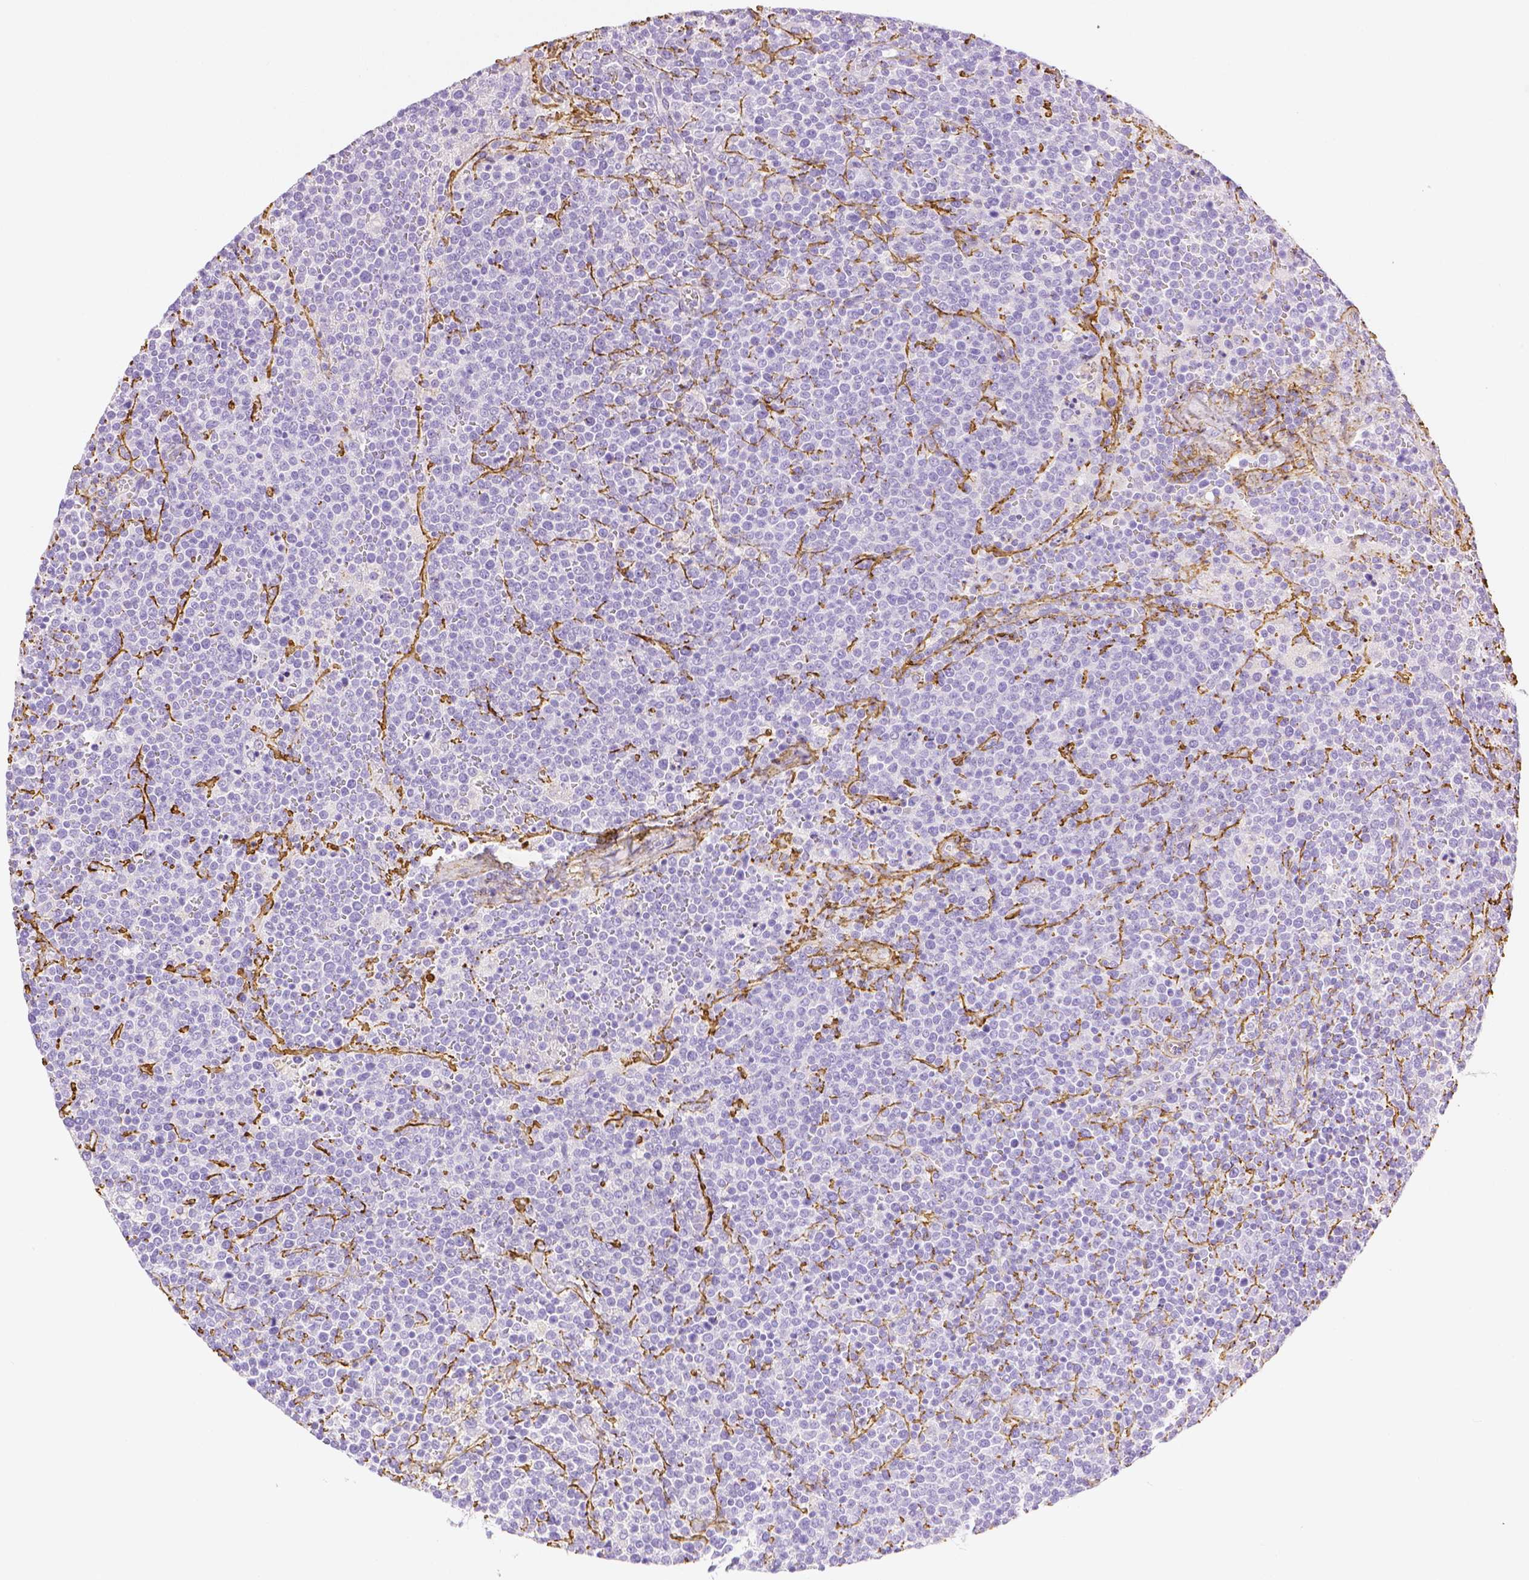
{"staining": {"intensity": "negative", "quantity": "none", "location": "none"}, "tissue": "lymphoma", "cell_type": "Tumor cells", "image_type": "cancer", "snomed": [{"axis": "morphology", "description": "Malignant lymphoma, non-Hodgkin's type, High grade"}, {"axis": "topography", "description": "Lymph node"}], "caption": "Lymphoma was stained to show a protein in brown. There is no significant positivity in tumor cells.", "gene": "FBN1", "patient": {"sex": "male", "age": 61}}